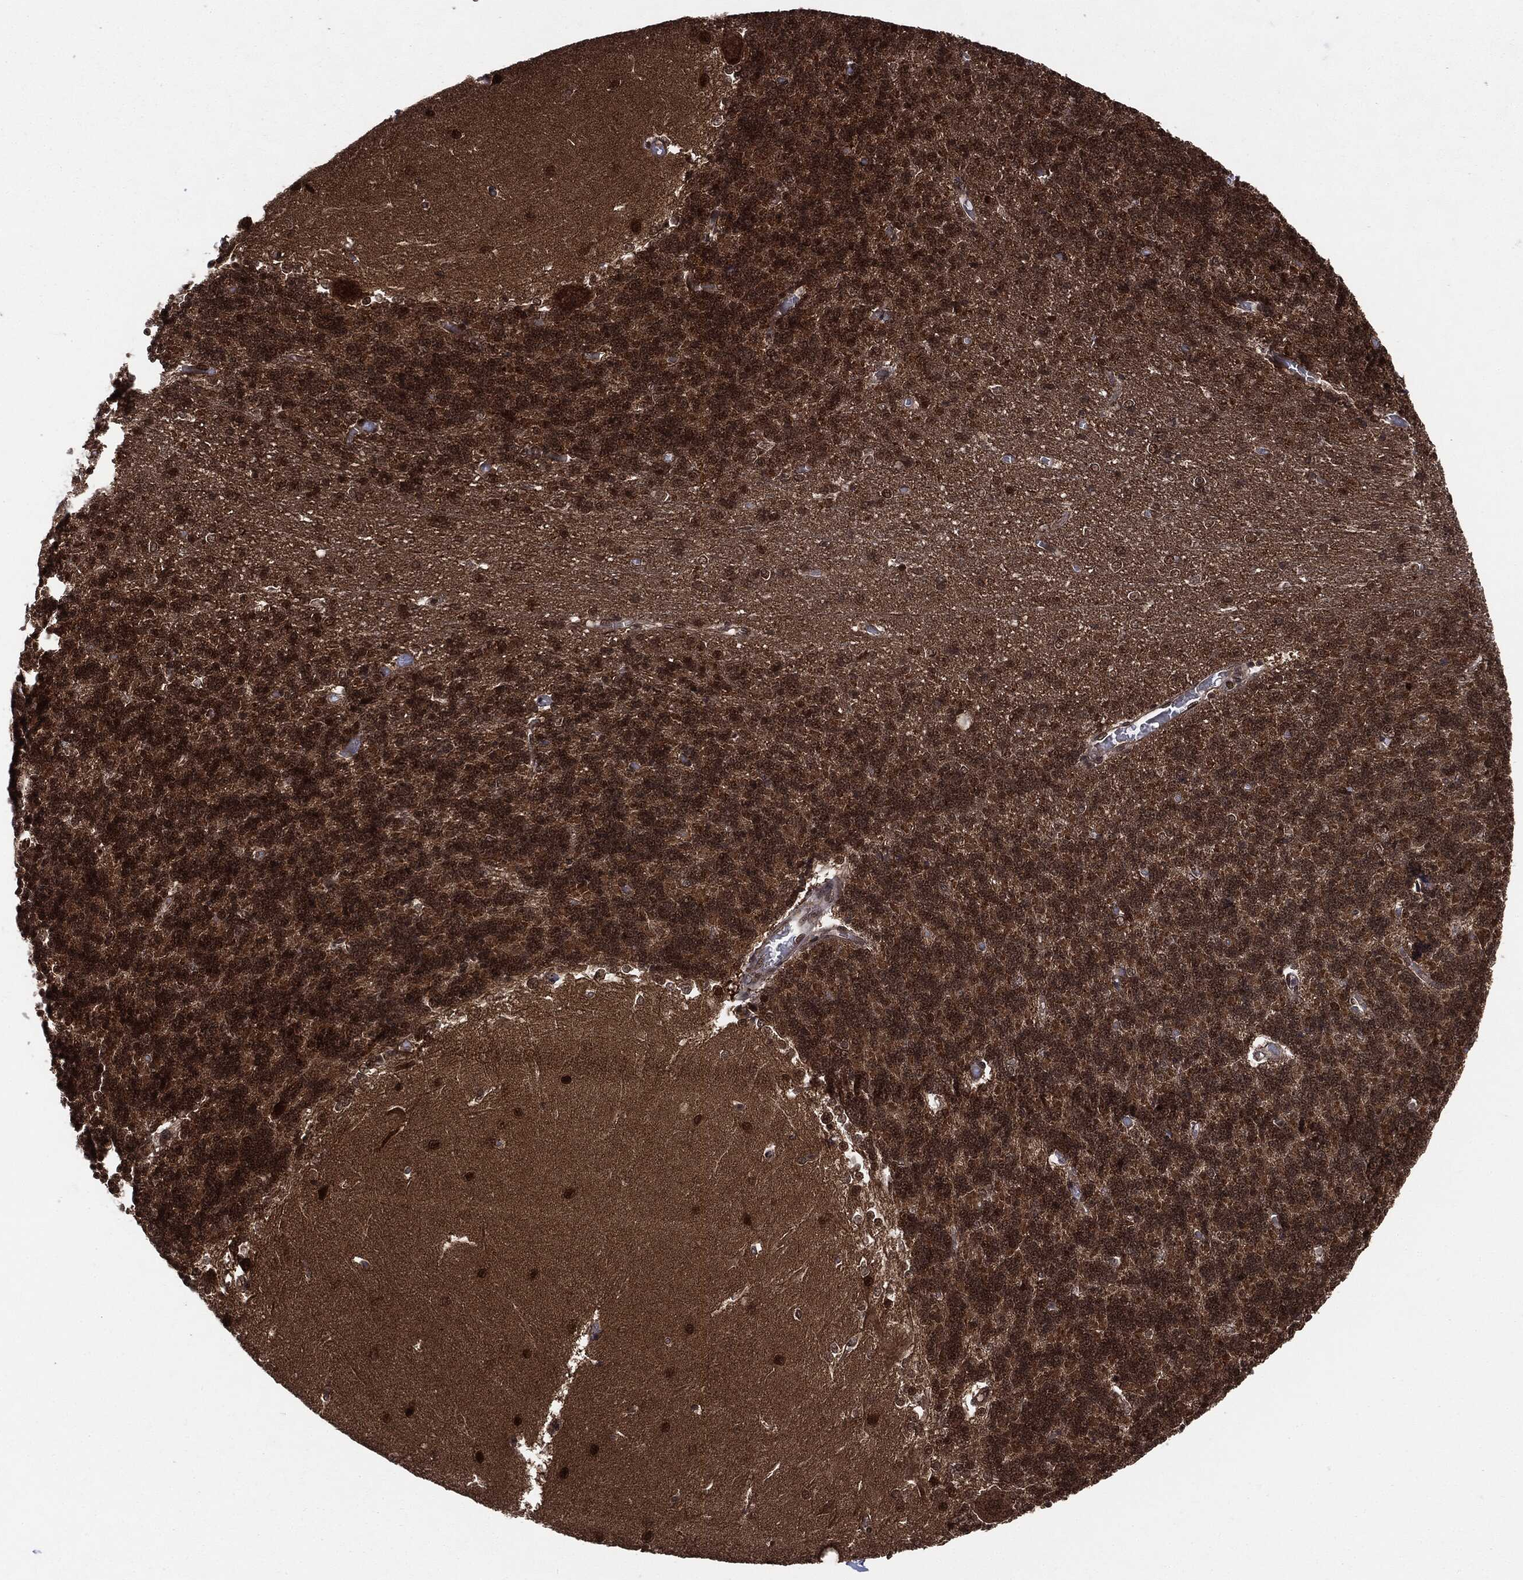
{"staining": {"intensity": "moderate", "quantity": "<25%", "location": "nuclear"}, "tissue": "cerebellum", "cell_type": "Cells in granular layer", "image_type": "normal", "snomed": [{"axis": "morphology", "description": "Normal tissue, NOS"}, {"axis": "topography", "description": "Cerebellum"}], "caption": "IHC image of benign cerebellum stained for a protein (brown), which exhibits low levels of moderate nuclear staining in approximately <25% of cells in granular layer.", "gene": "PTPA", "patient": {"sex": "male", "age": 37}}